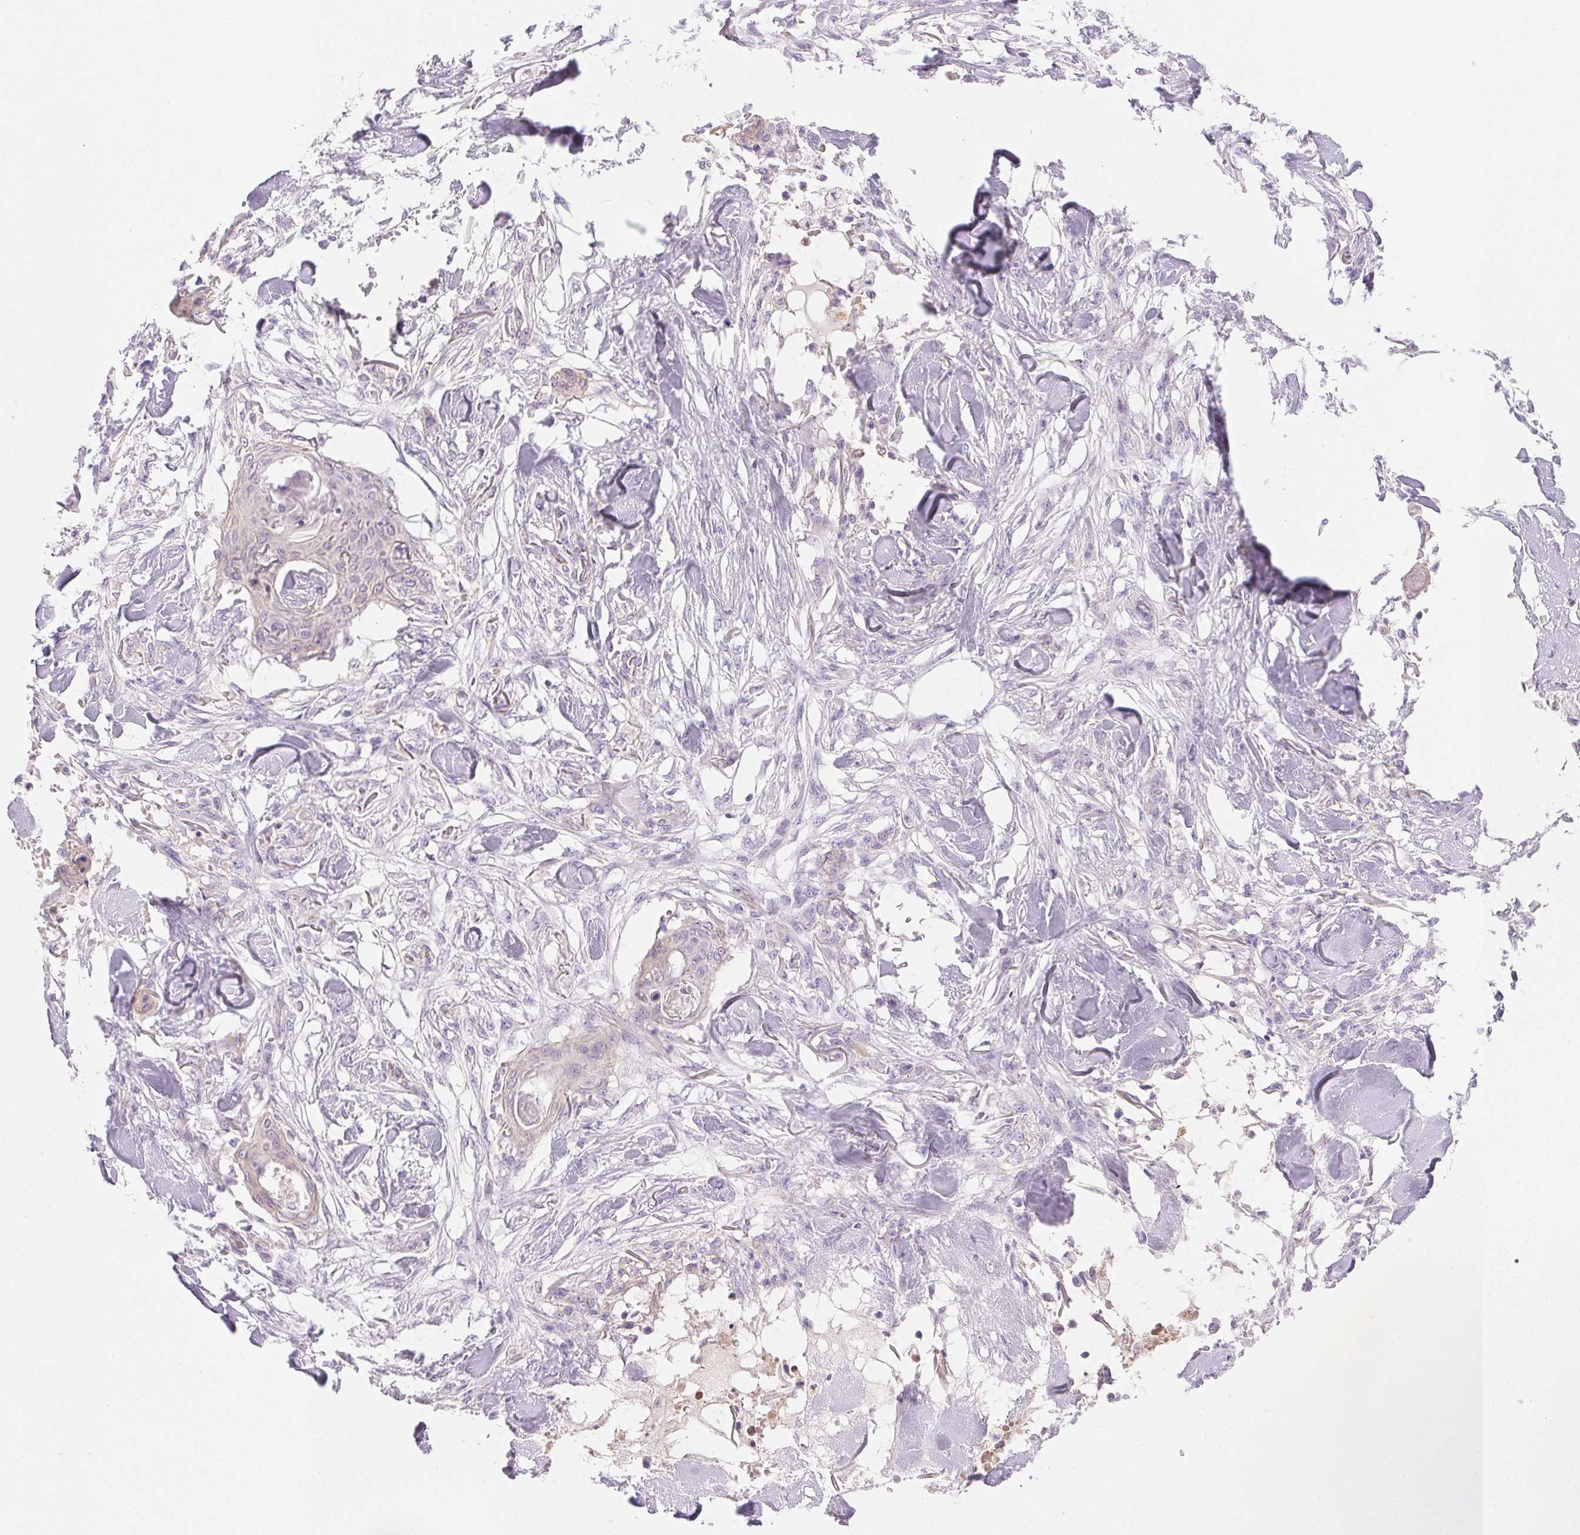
{"staining": {"intensity": "negative", "quantity": "none", "location": "none"}, "tissue": "skin cancer", "cell_type": "Tumor cells", "image_type": "cancer", "snomed": [{"axis": "morphology", "description": "Squamous cell carcinoma, NOS"}, {"axis": "topography", "description": "Skin"}], "caption": "The histopathology image shows no staining of tumor cells in skin cancer.", "gene": "FGA", "patient": {"sex": "female", "age": 59}}